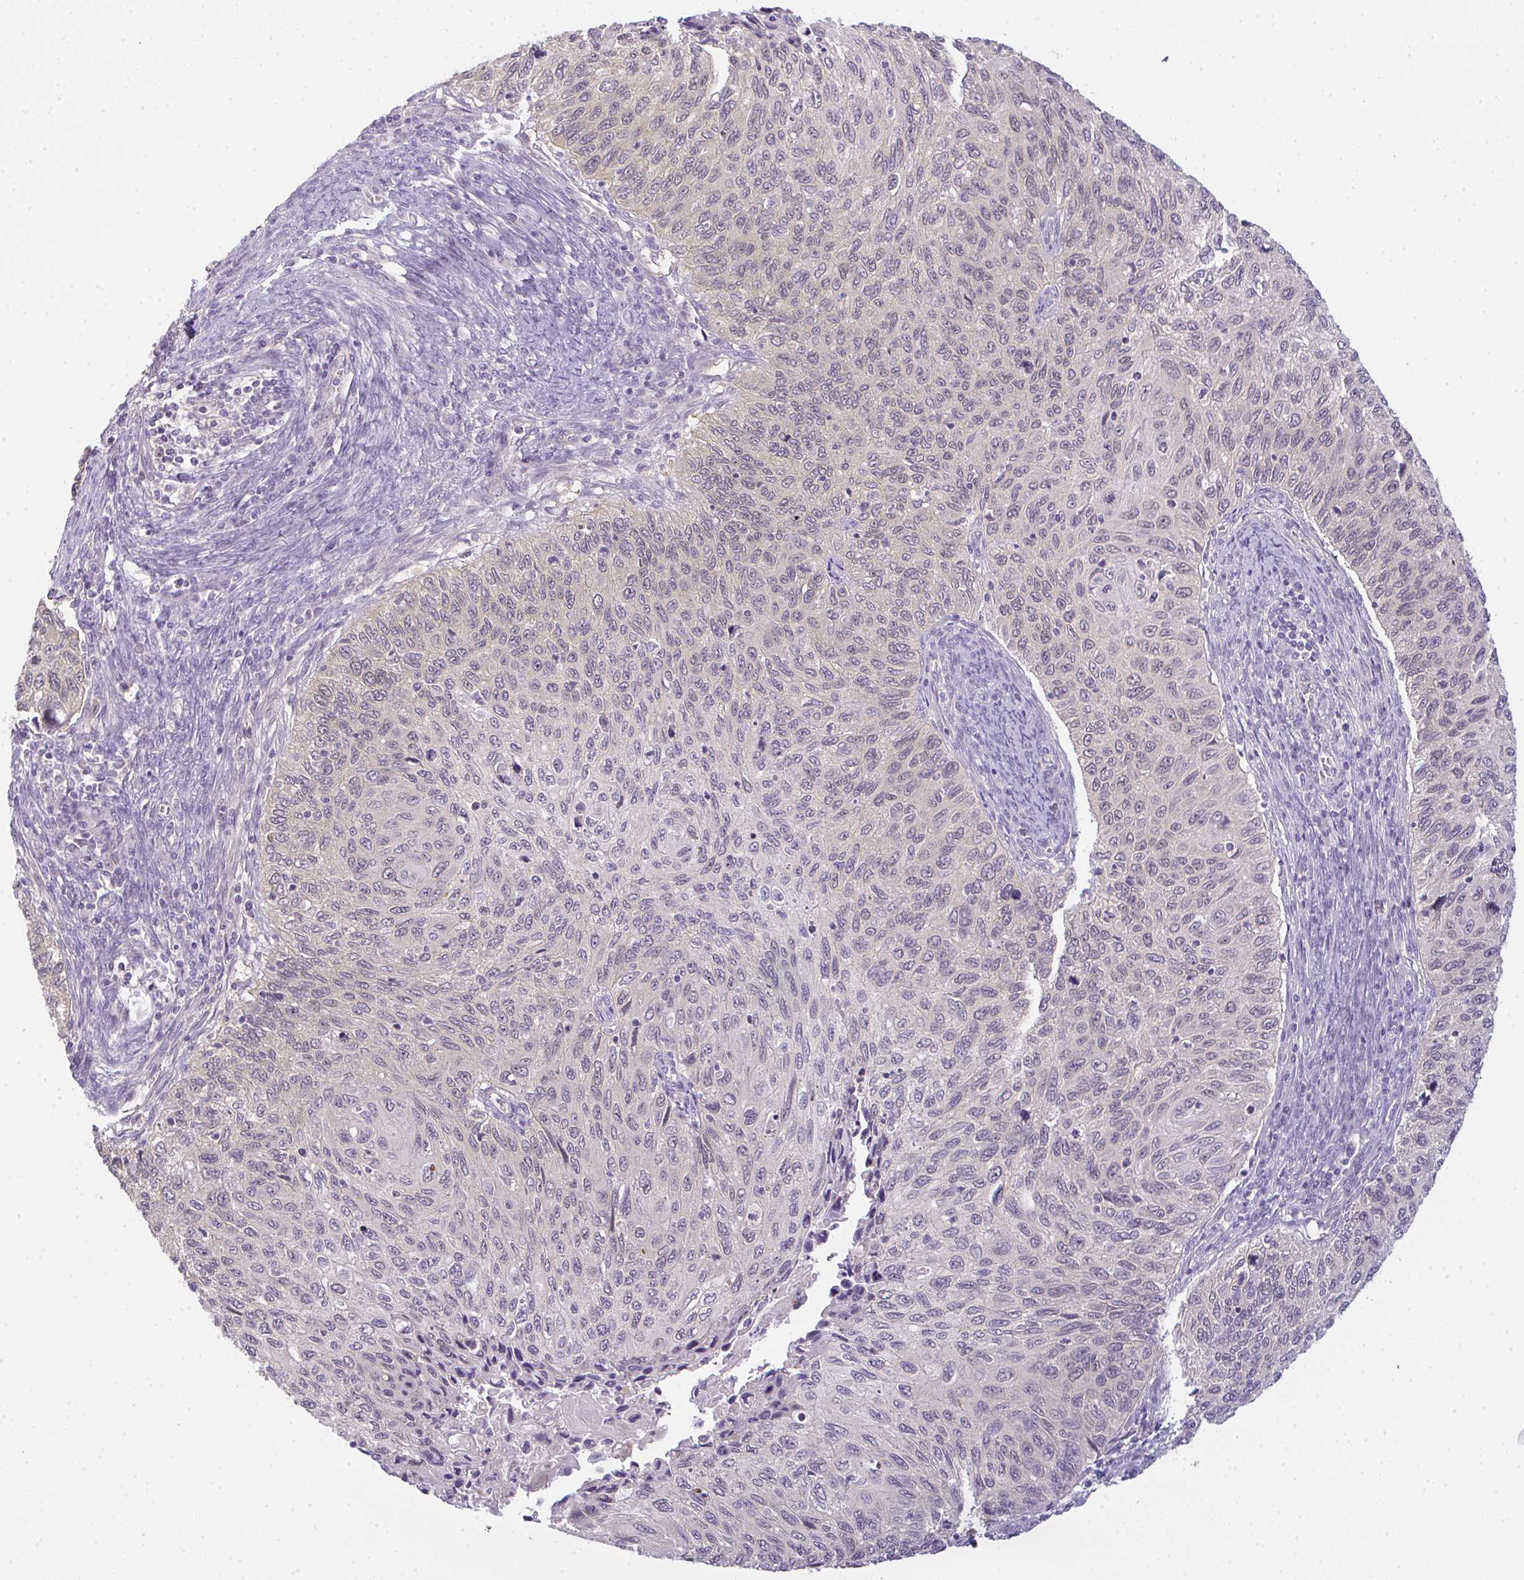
{"staining": {"intensity": "weak", "quantity": "<25%", "location": "nuclear"}, "tissue": "cervical cancer", "cell_type": "Tumor cells", "image_type": "cancer", "snomed": [{"axis": "morphology", "description": "Squamous cell carcinoma, NOS"}, {"axis": "topography", "description": "Cervix"}], "caption": "There is no significant positivity in tumor cells of cervical cancer. (Stains: DAB immunohistochemistry (IHC) with hematoxylin counter stain, Microscopy: brightfield microscopy at high magnification).", "gene": "CSE1L", "patient": {"sex": "female", "age": 70}}